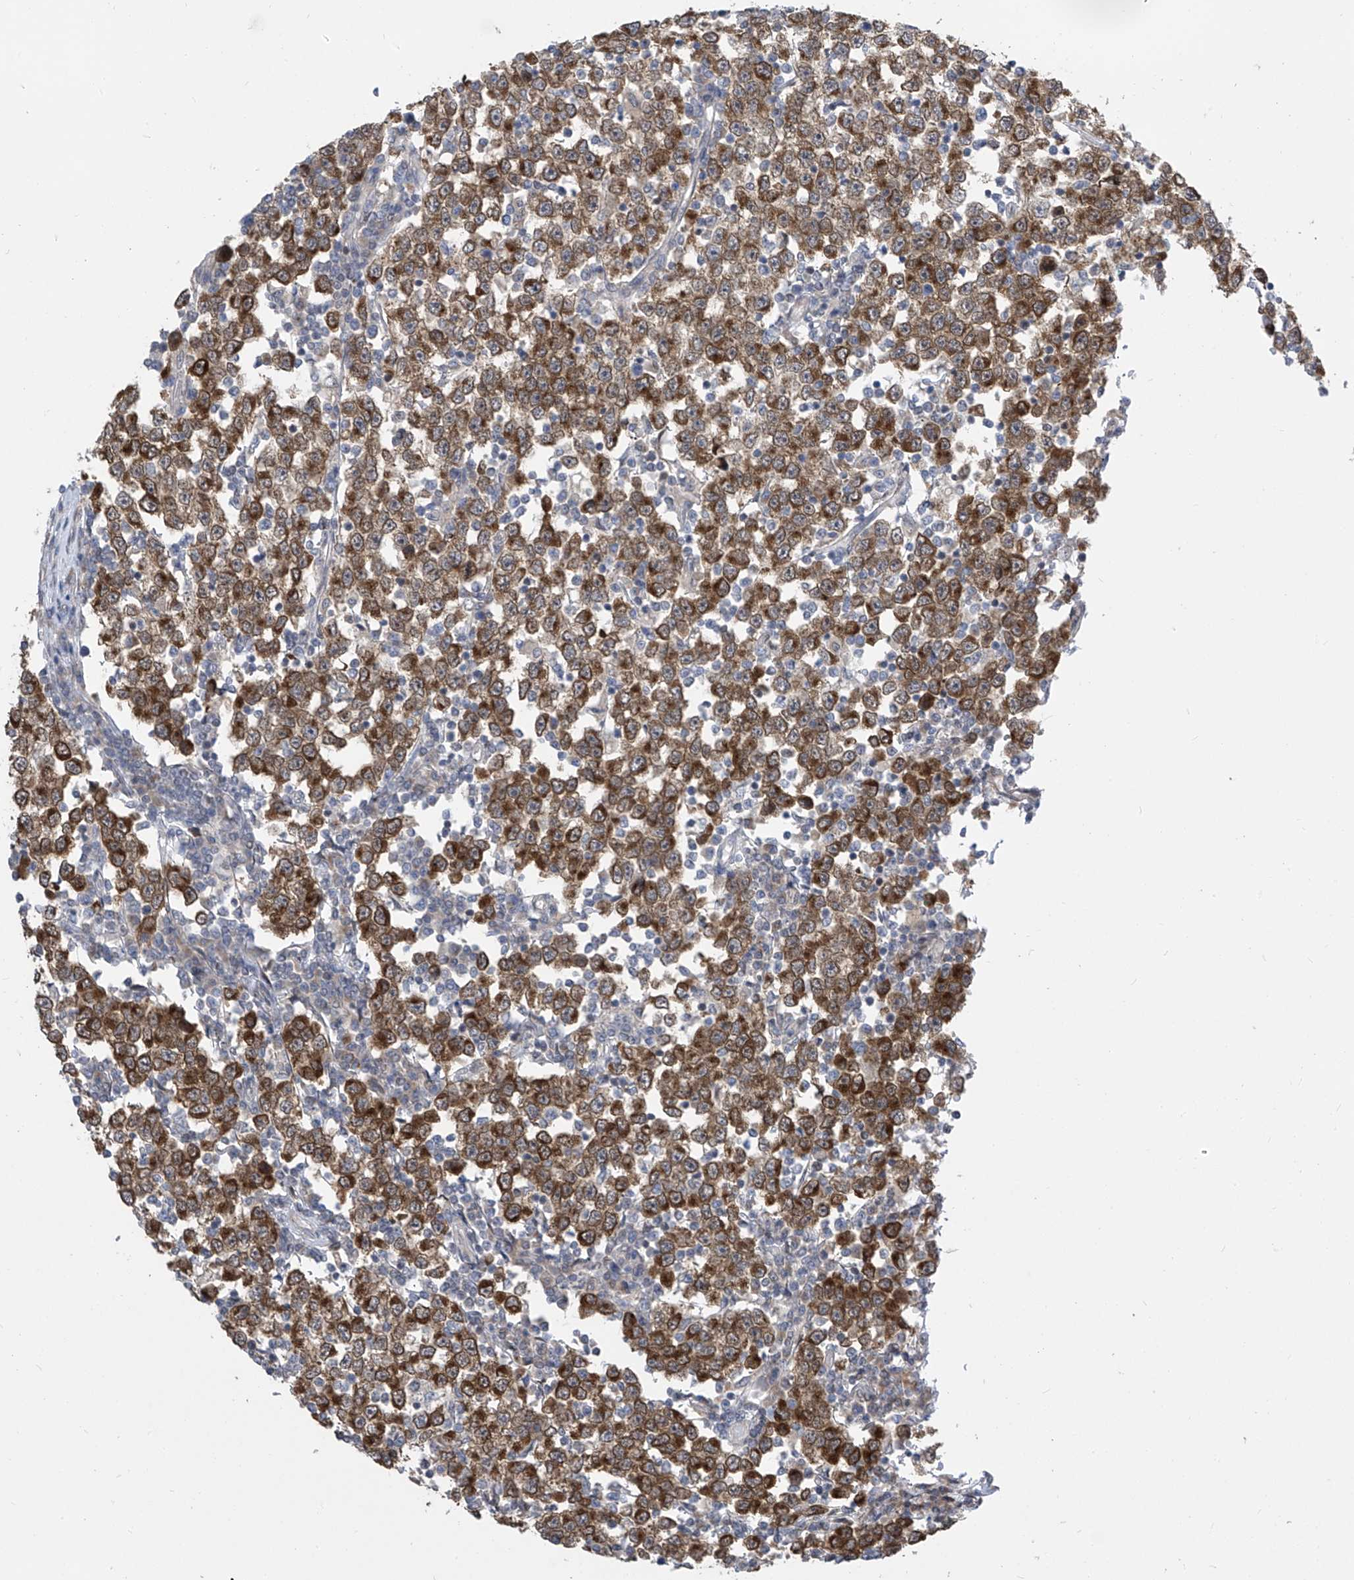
{"staining": {"intensity": "strong", "quantity": ">75%", "location": "cytoplasmic/membranous"}, "tissue": "testis cancer", "cell_type": "Tumor cells", "image_type": "cancer", "snomed": [{"axis": "morphology", "description": "Seminoma, NOS"}, {"axis": "topography", "description": "Testis"}], "caption": "Seminoma (testis) tissue demonstrates strong cytoplasmic/membranous expression in approximately >75% of tumor cells, visualized by immunohistochemistry.", "gene": "CETN2", "patient": {"sex": "male", "age": 65}}